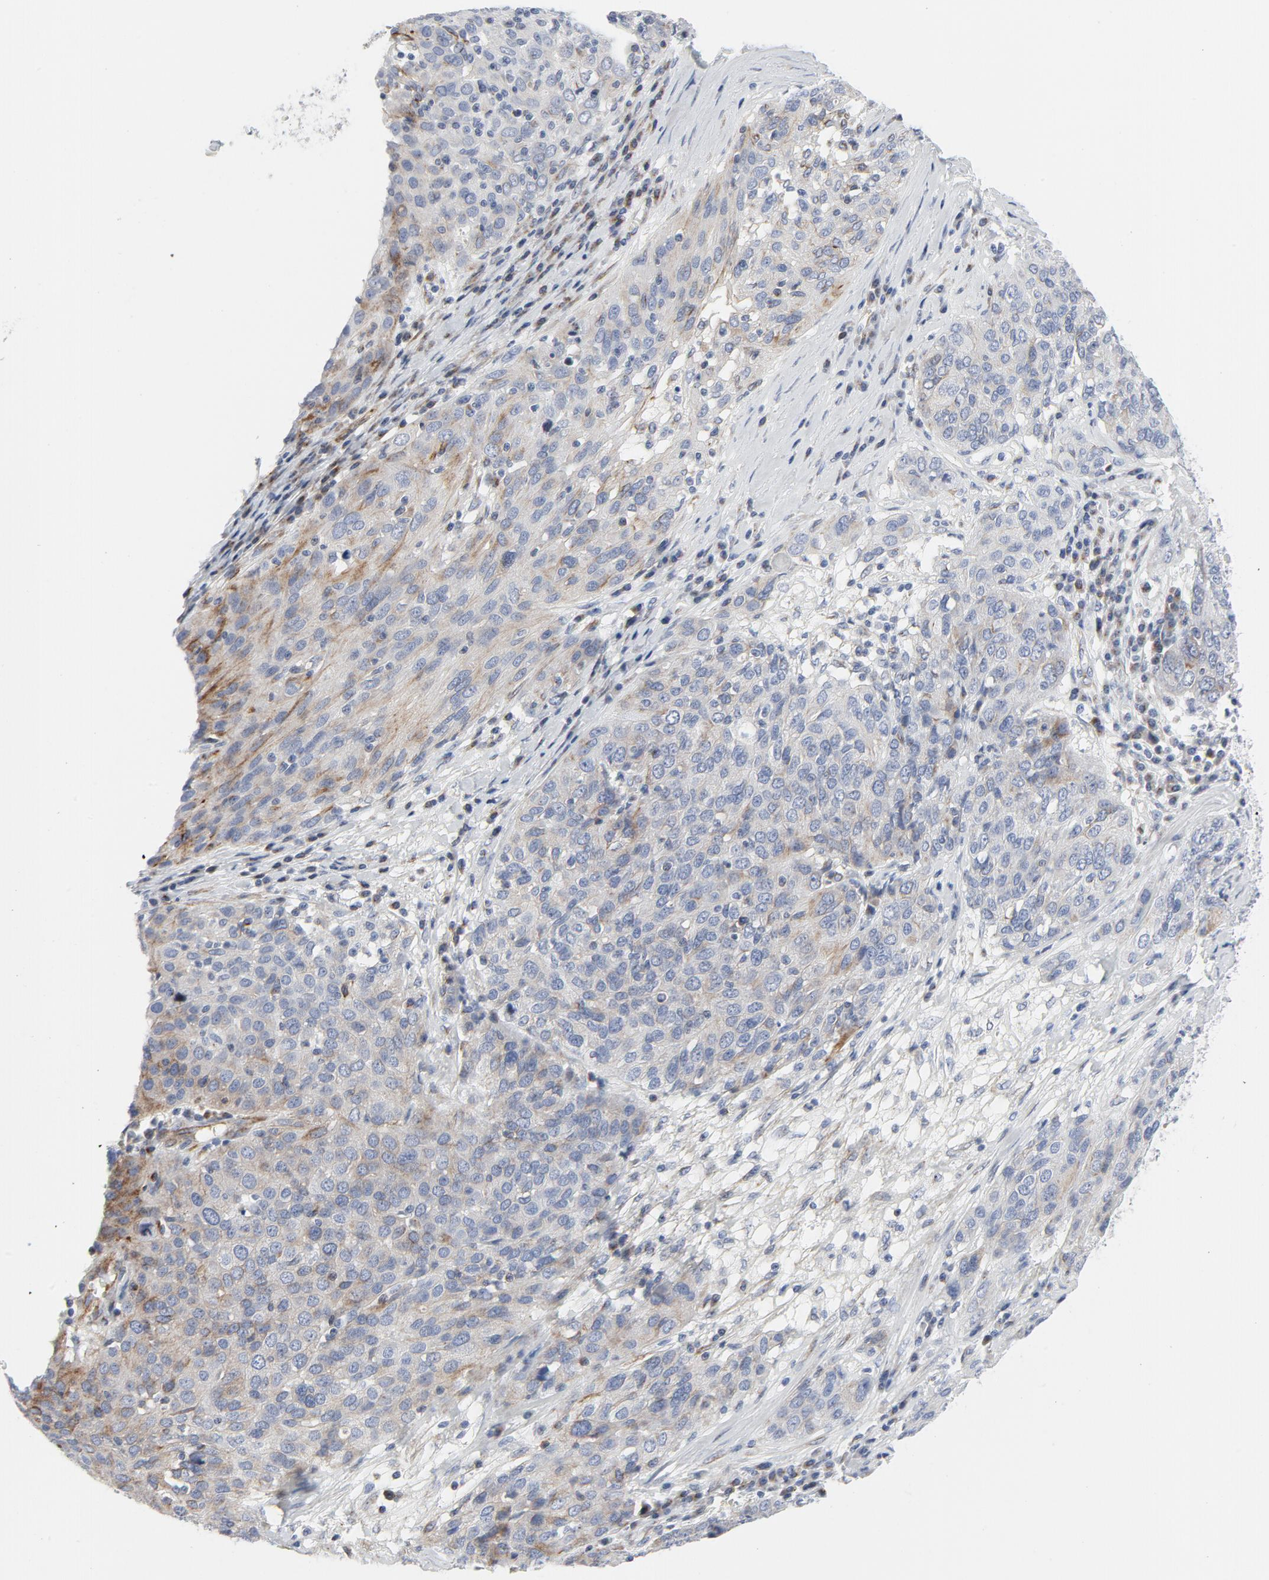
{"staining": {"intensity": "weak", "quantity": "<25%", "location": "cytoplasmic/membranous"}, "tissue": "ovarian cancer", "cell_type": "Tumor cells", "image_type": "cancer", "snomed": [{"axis": "morphology", "description": "Carcinoma, endometroid"}, {"axis": "topography", "description": "Ovary"}], "caption": "Micrograph shows no protein expression in tumor cells of ovarian endometroid carcinoma tissue.", "gene": "TUBB1", "patient": {"sex": "female", "age": 50}}